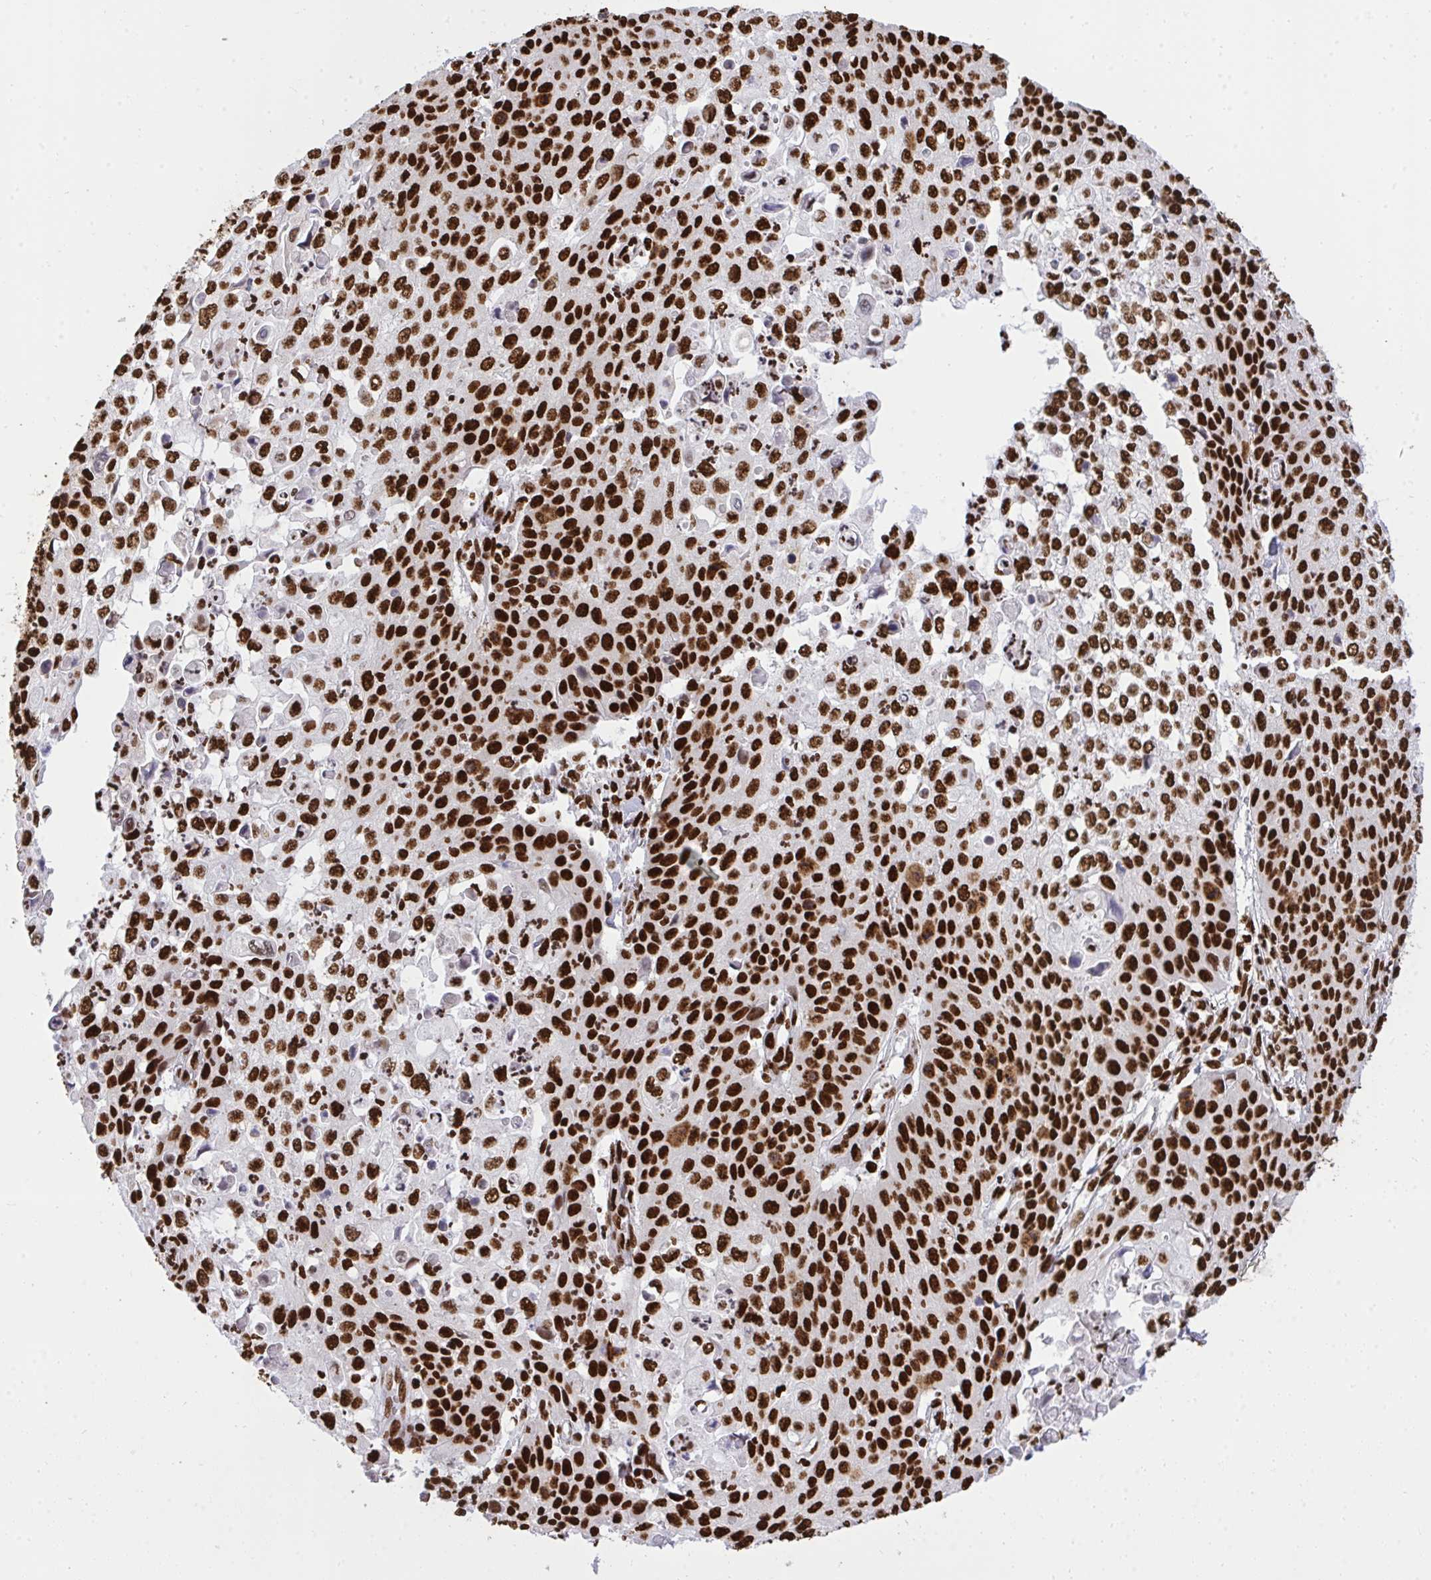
{"staining": {"intensity": "strong", "quantity": ">75%", "location": "nuclear"}, "tissue": "cervical cancer", "cell_type": "Tumor cells", "image_type": "cancer", "snomed": [{"axis": "morphology", "description": "Squamous cell carcinoma, NOS"}, {"axis": "topography", "description": "Cervix"}], "caption": "IHC histopathology image of neoplastic tissue: human squamous cell carcinoma (cervical) stained using IHC displays high levels of strong protein expression localized specifically in the nuclear of tumor cells, appearing as a nuclear brown color.", "gene": "HNRNPL", "patient": {"sex": "female", "age": 65}}